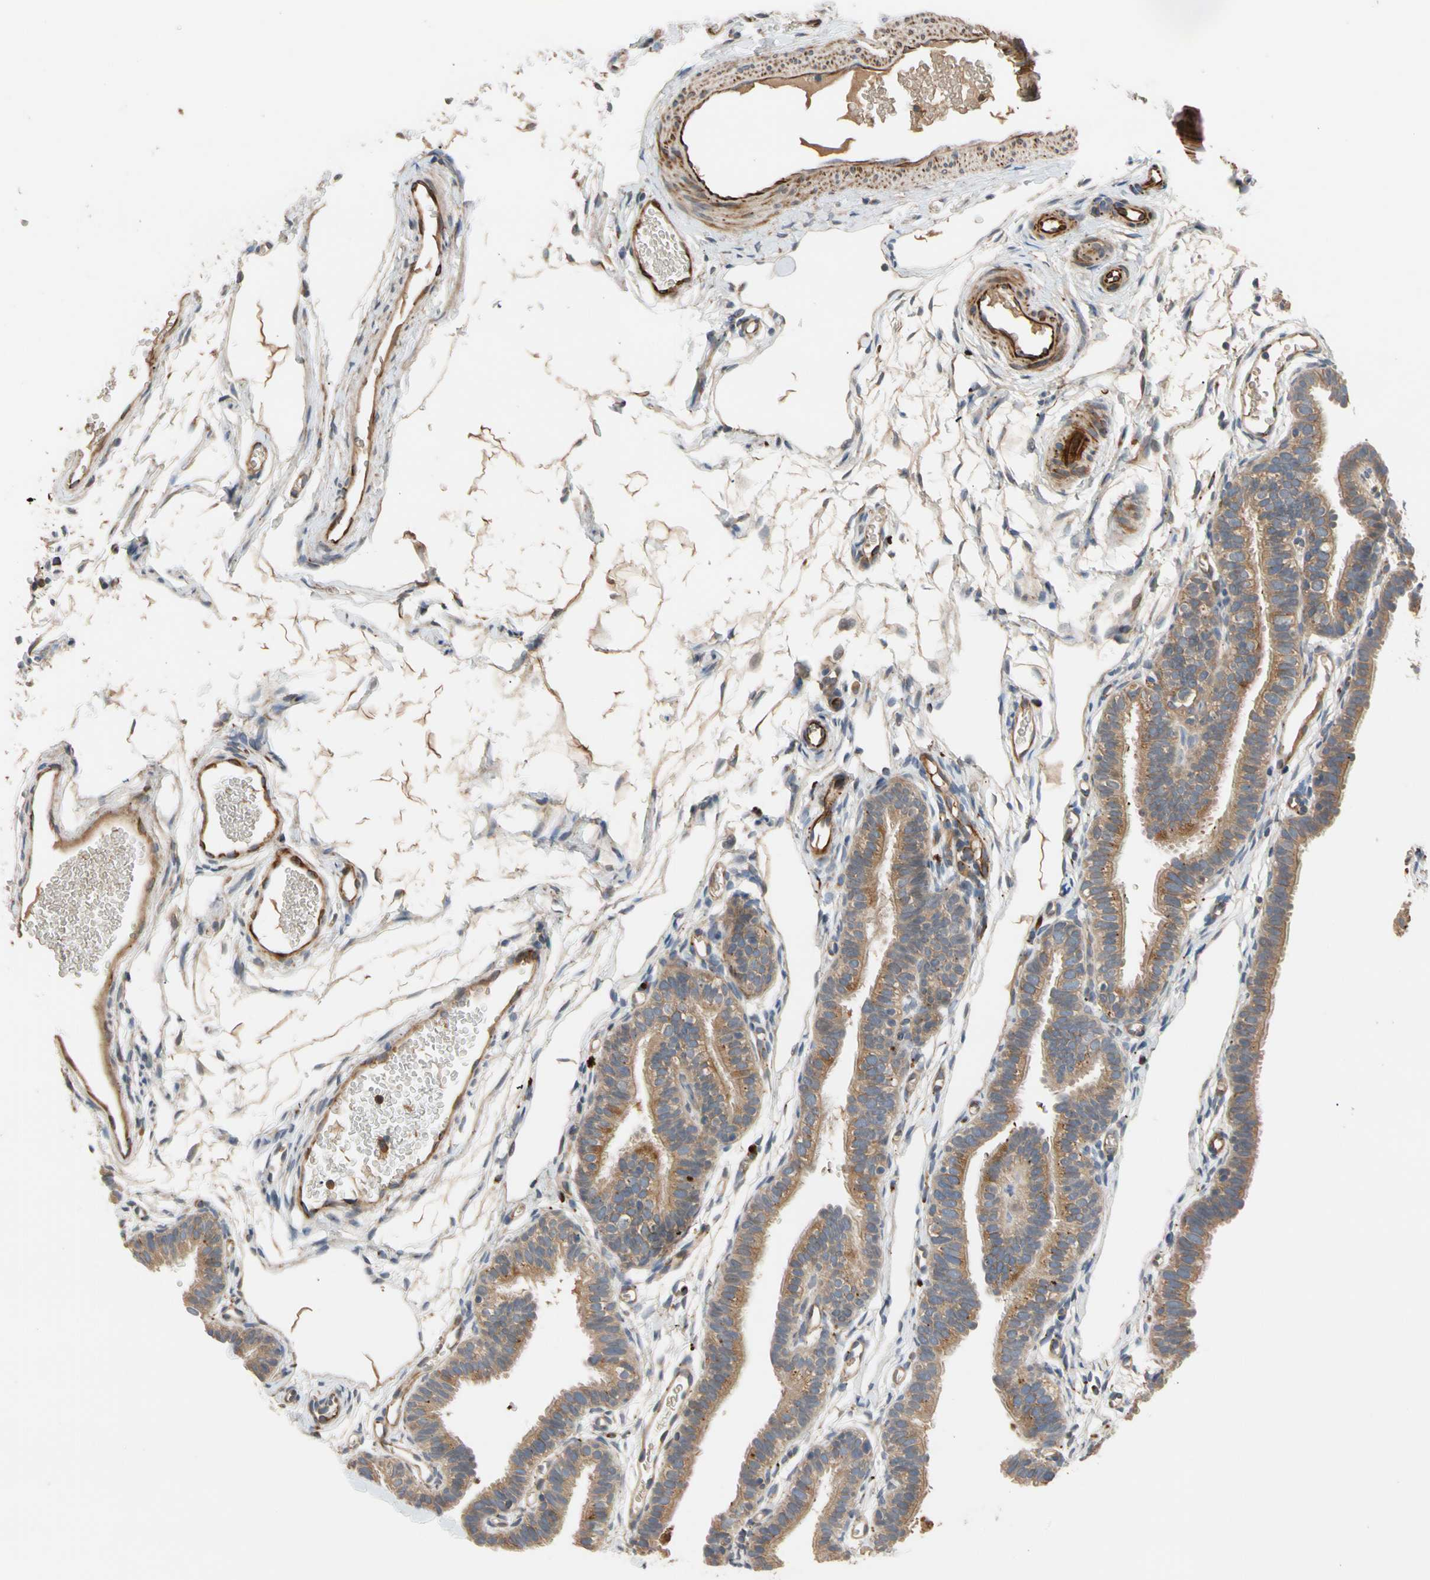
{"staining": {"intensity": "moderate", "quantity": ">75%", "location": "cytoplasmic/membranous"}, "tissue": "fallopian tube", "cell_type": "Glandular cells", "image_type": "normal", "snomed": [{"axis": "morphology", "description": "Normal tissue, NOS"}, {"axis": "topography", "description": "Fallopian tube"}, {"axis": "topography", "description": "Placenta"}], "caption": "Approximately >75% of glandular cells in unremarkable human fallopian tube show moderate cytoplasmic/membranous protein staining as visualized by brown immunohistochemical staining.", "gene": "FGD6", "patient": {"sex": "female", "age": 34}}